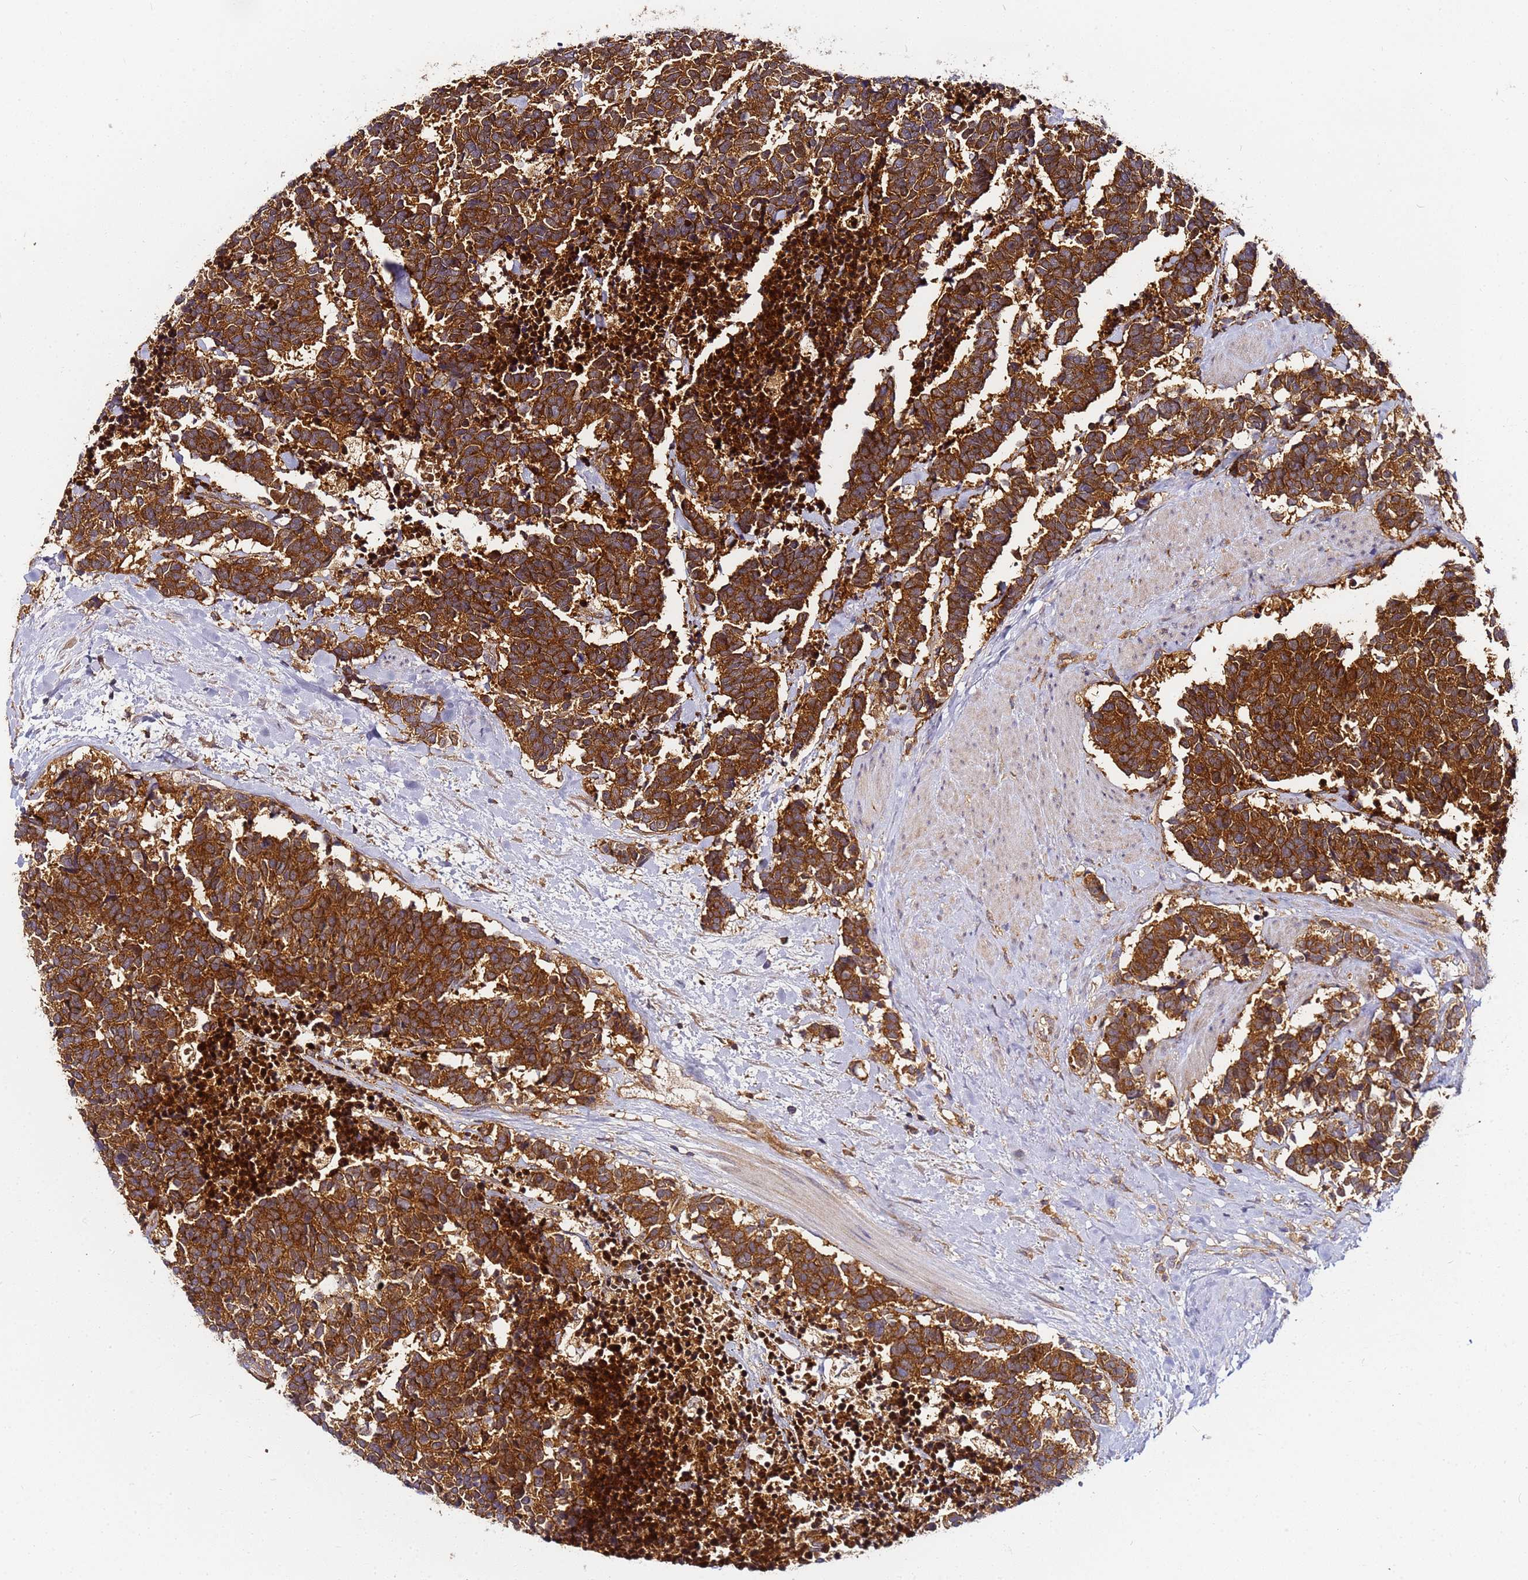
{"staining": {"intensity": "strong", "quantity": ">75%", "location": "cytoplasmic/membranous"}, "tissue": "carcinoid", "cell_type": "Tumor cells", "image_type": "cancer", "snomed": [{"axis": "morphology", "description": "Carcinoma, NOS"}, {"axis": "morphology", "description": "Carcinoid, malignant, NOS"}, {"axis": "topography", "description": "Prostate"}], "caption": "Carcinoid tissue exhibits strong cytoplasmic/membranous staining in about >75% of tumor cells, visualized by immunohistochemistry. Nuclei are stained in blue.", "gene": "CHM", "patient": {"sex": "male", "age": 57}}